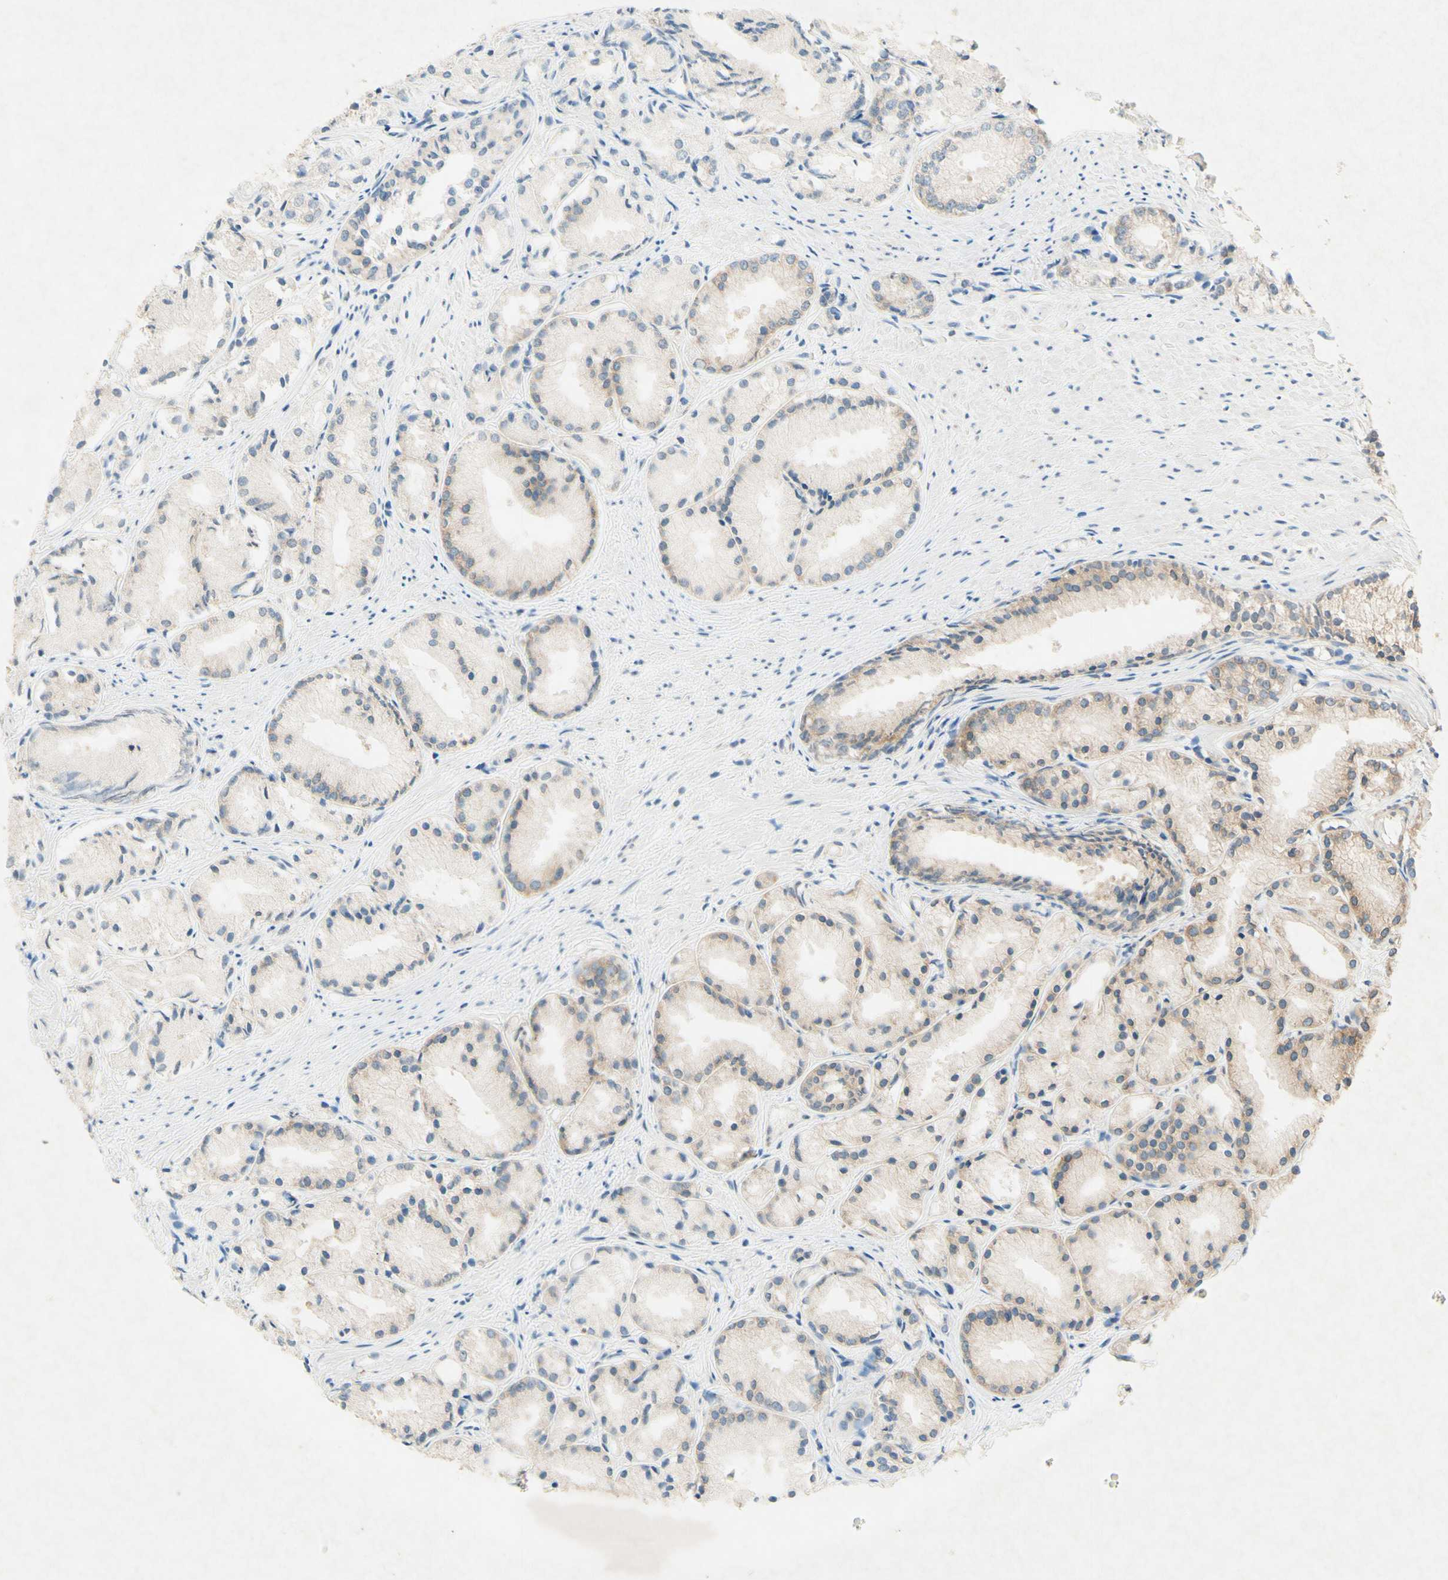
{"staining": {"intensity": "moderate", "quantity": "25%-75%", "location": "cytoplasmic/membranous"}, "tissue": "prostate cancer", "cell_type": "Tumor cells", "image_type": "cancer", "snomed": [{"axis": "morphology", "description": "Adenocarcinoma, Low grade"}, {"axis": "topography", "description": "Prostate"}], "caption": "Prostate low-grade adenocarcinoma tissue reveals moderate cytoplasmic/membranous staining in approximately 25%-75% of tumor cells Immunohistochemistry (ihc) stains the protein of interest in brown and the nuclei are stained blue.", "gene": "PABPC1", "patient": {"sex": "male", "age": 72}}